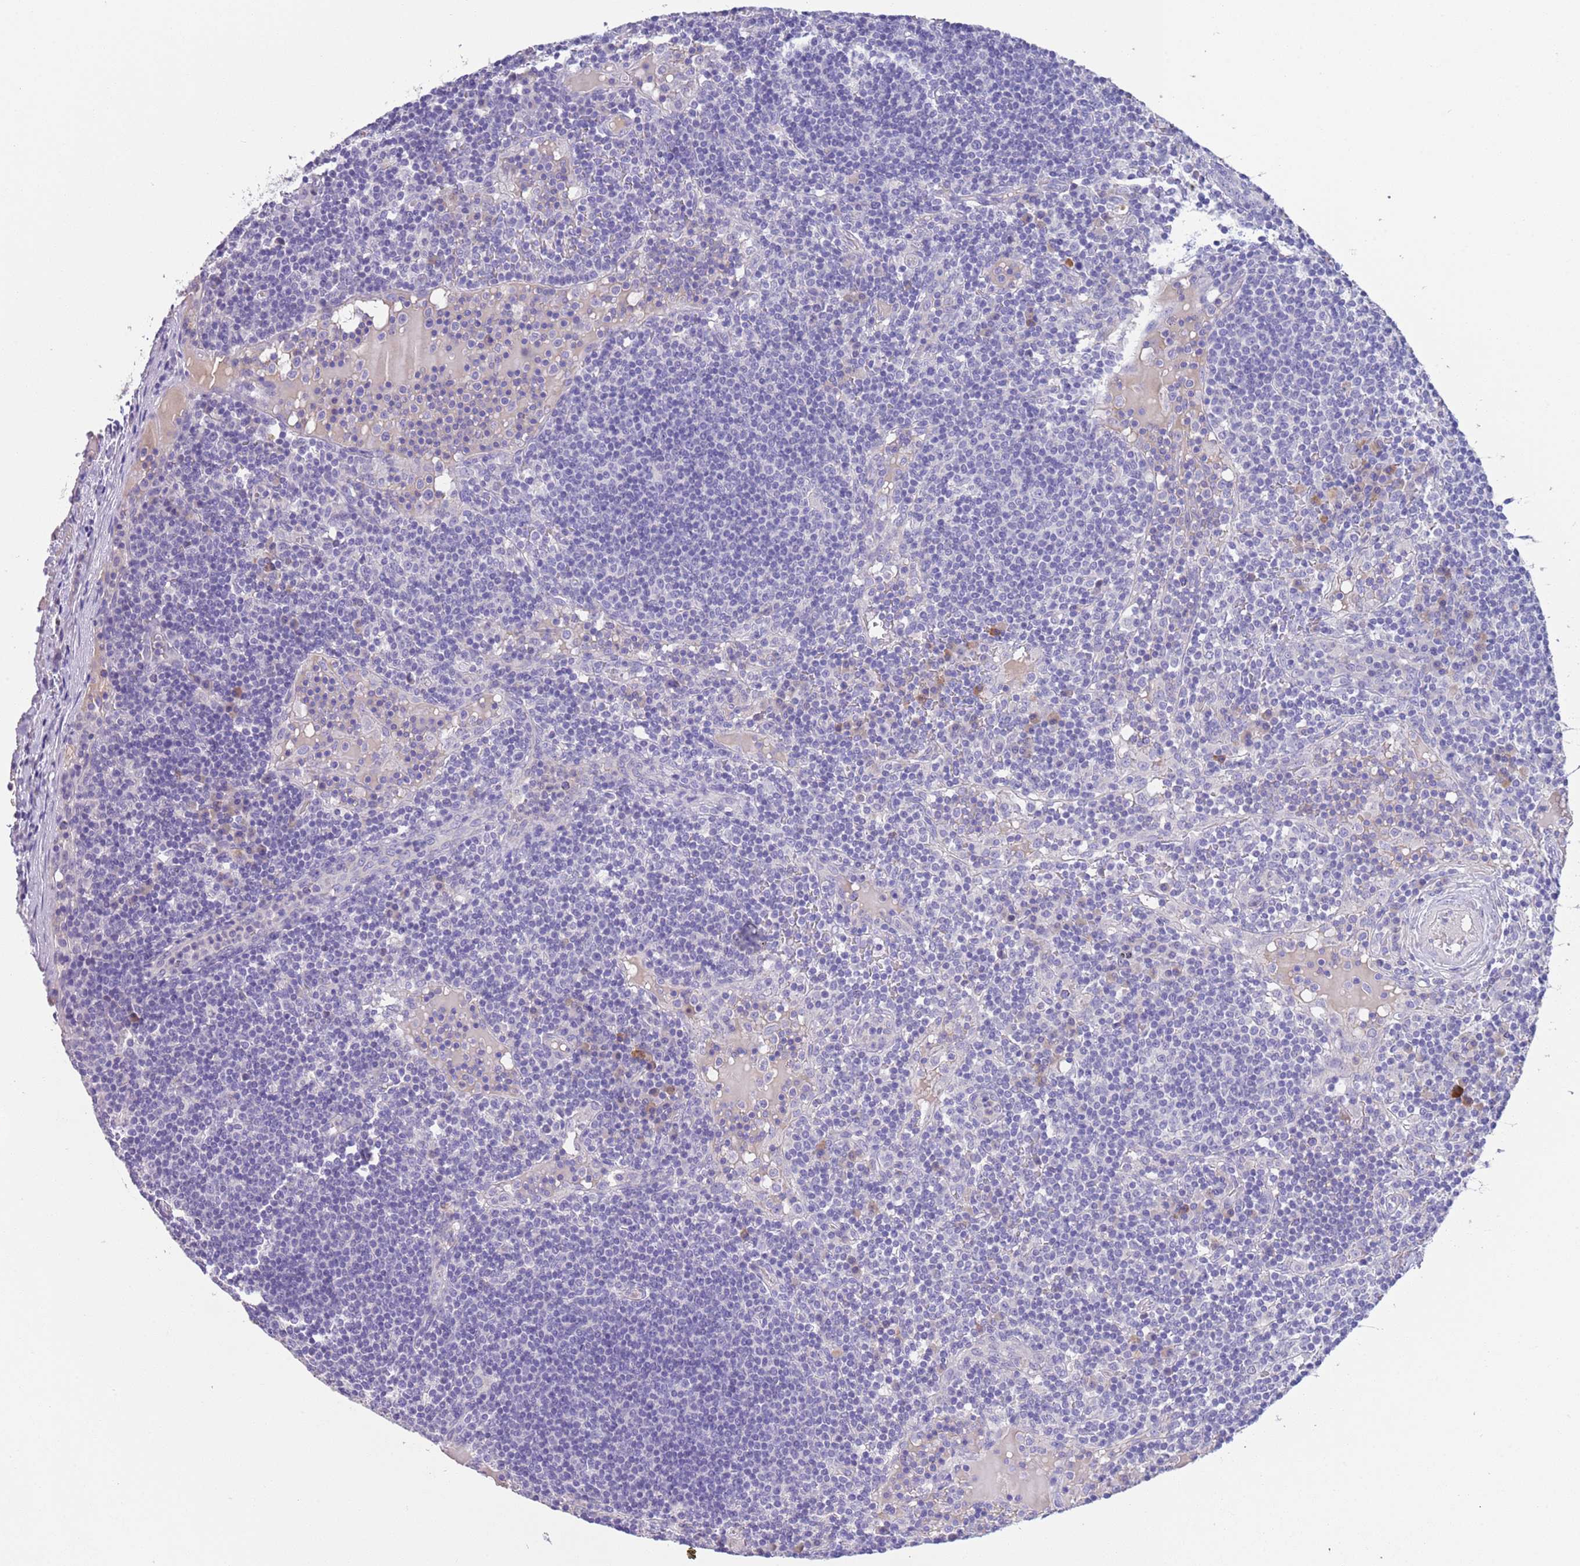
{"staining": {"intensity": "negative", "quantity": "none", "location": "none"}, "tissue": "lymph node", "cell_type": "Germinal center cells", "image_type": "normal", "snomed": [{"axis": "morphology", "description": "Normal tissue, NOS"}, {"axis": "topography", "description": "Lymph node"}], "caption": "This is an immunohistochemistry histopathology image of benign human lymph node. There is no staining in germinal center cells.", "gene": "IGFL4", "patient": {"sex": "male", "age": 53}}